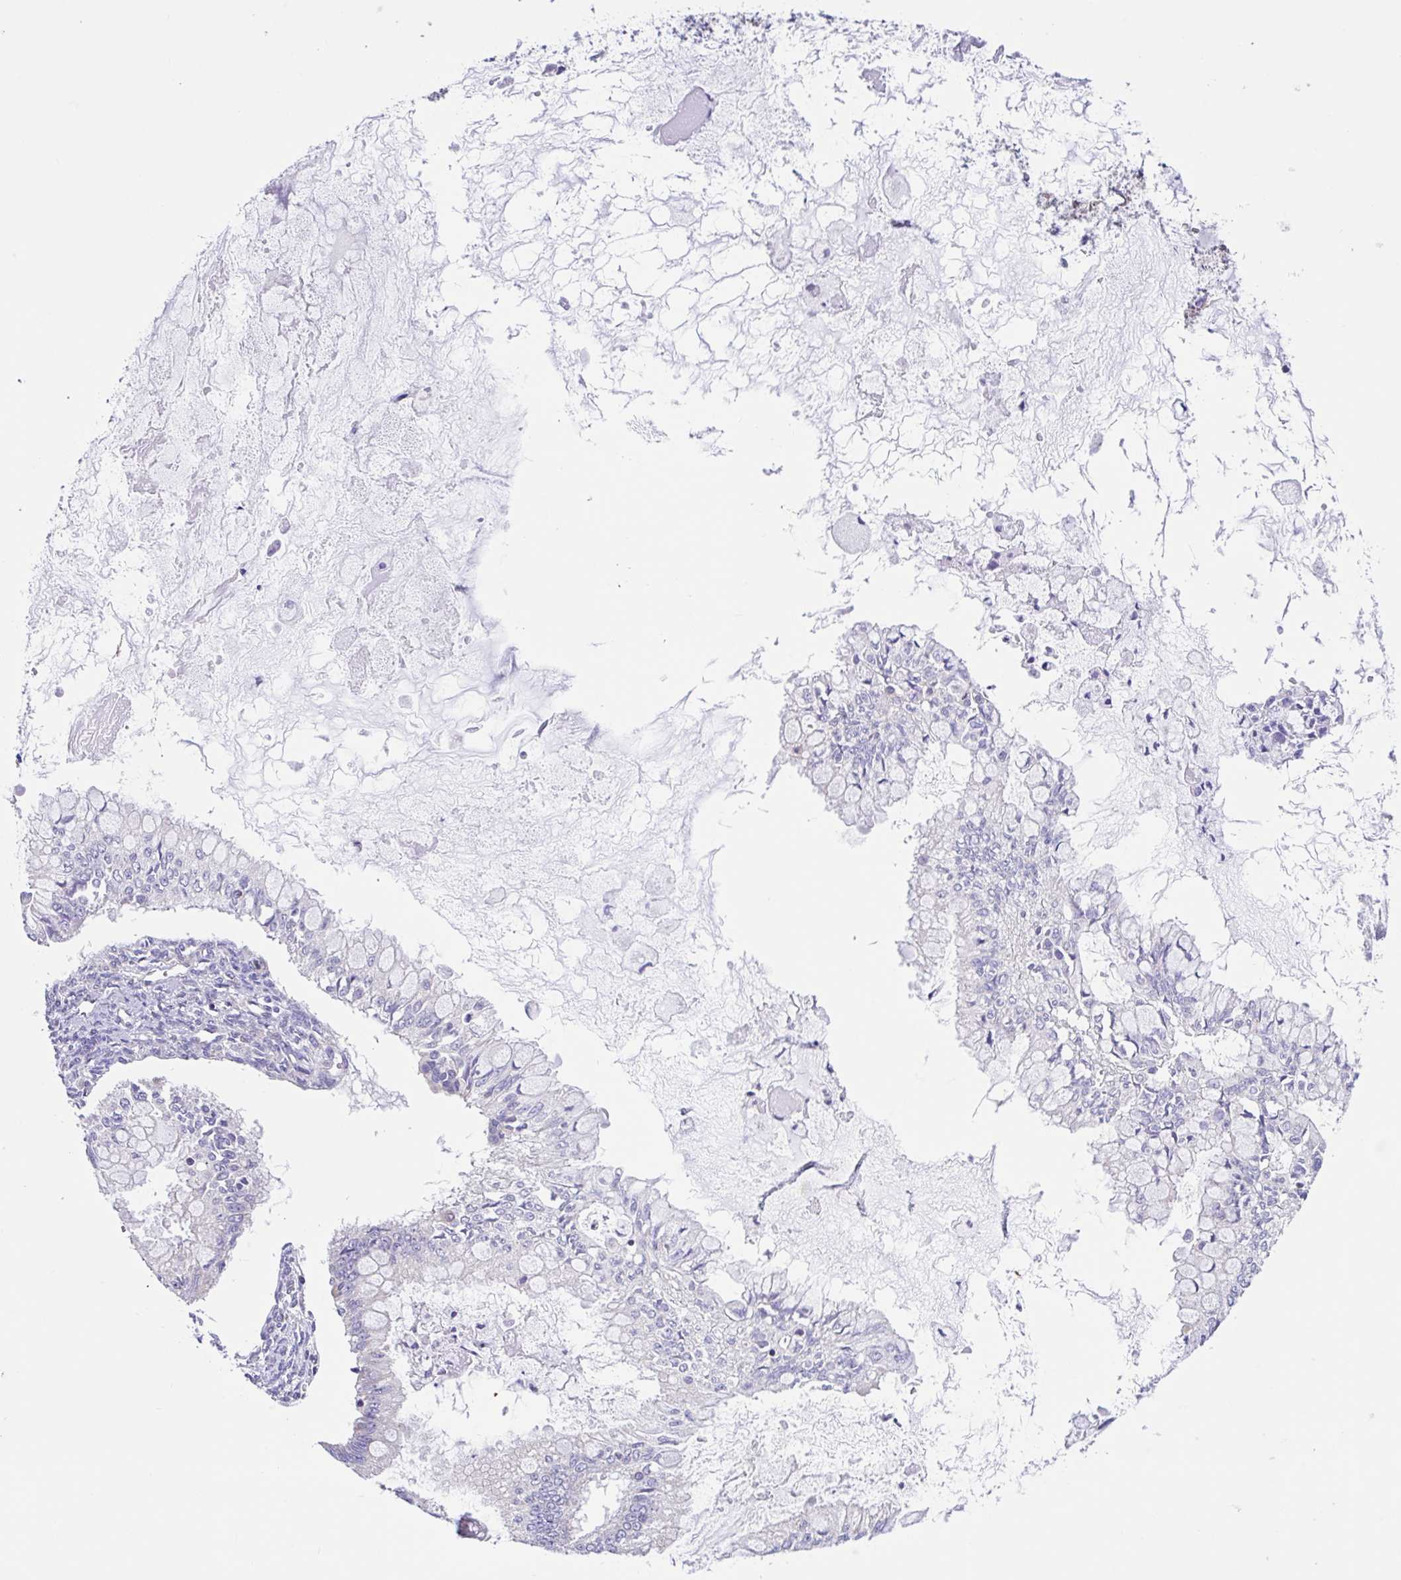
{"staining": {"intensity": "negative", "quantity": "none", "location": "none"}, "tissue": "ovarian cancer", "cell_type": "Tumor cells", "image_type": "cancer", "snomed": [{"axis": "morphology", "description": "Cystadenocarcinoma, mucinous, NOS"}, {"axis": "topography", "description": "Ovary"}], "caption": "The IHC histopathology image has no significant positivity in tumor cells of mucinous cystadenocarcinoma (ovarian) tissue.", "gene": "NDUFS2", "patient": {"sex": "female", "age": 34}}